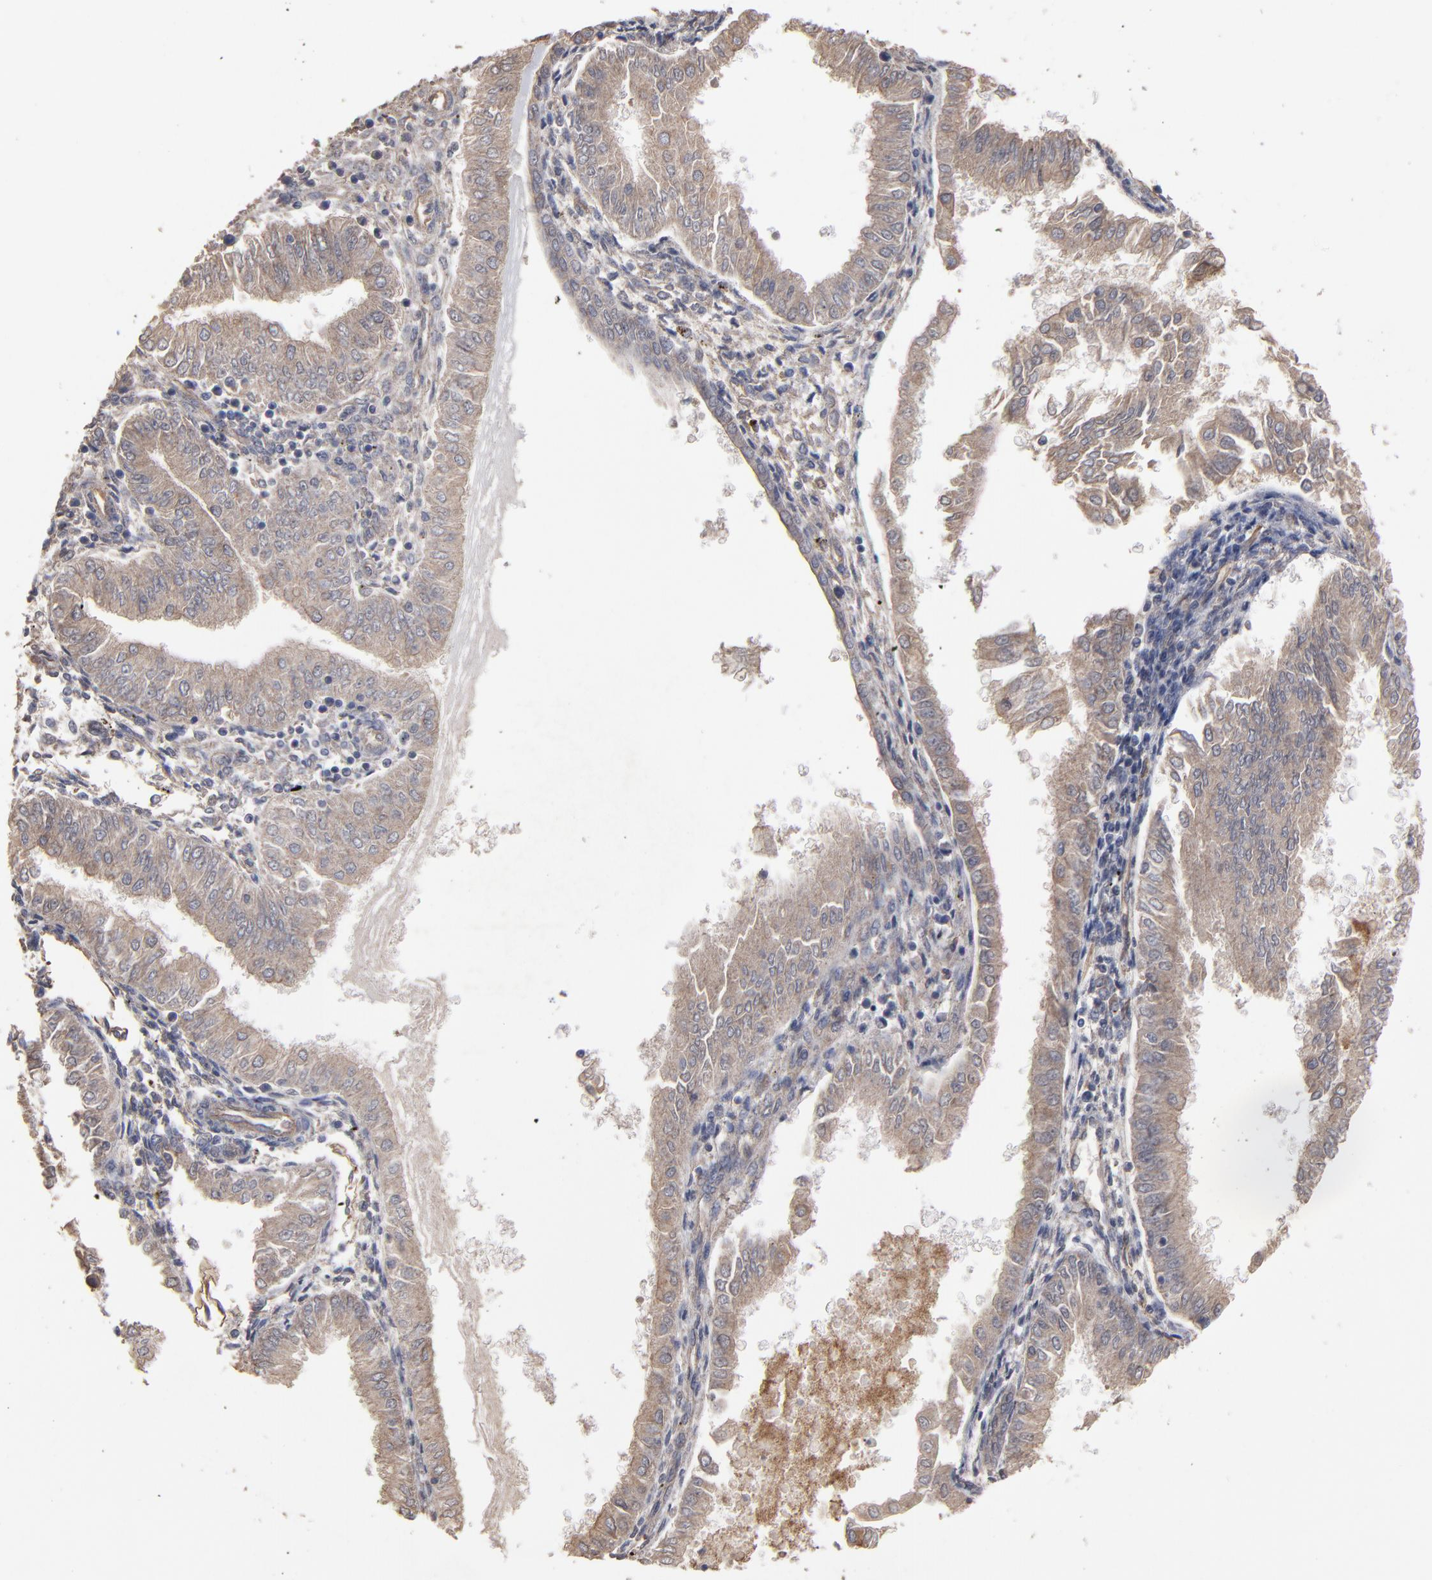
{"staining": {"intensity": "weak", "quantity": ">75%", "location": "cytoplasmic/membranous"}, "tissue": "endometrial cancer", "cell_type": "Tumor cells", "image_type": "cancer", "snomed": [{"axis": "morphology", "description": "Adenocarcinoma, NOS"}, {"axis": "topography", "description": "Endometrium"}], "caption": "High-magnification brightfield microscopy of endometrial cancer stained with DAB (brown) and counterstained with hematoxylin (blue). tumor cells exhibit weak cytoplasmic/membranous staining is present in approximately>75% of cells. (brown staining indicates protein expression, while blue staining denotes nuclei).", "gene": "DMD", "patient": {"sex": "female", "age": 53}}